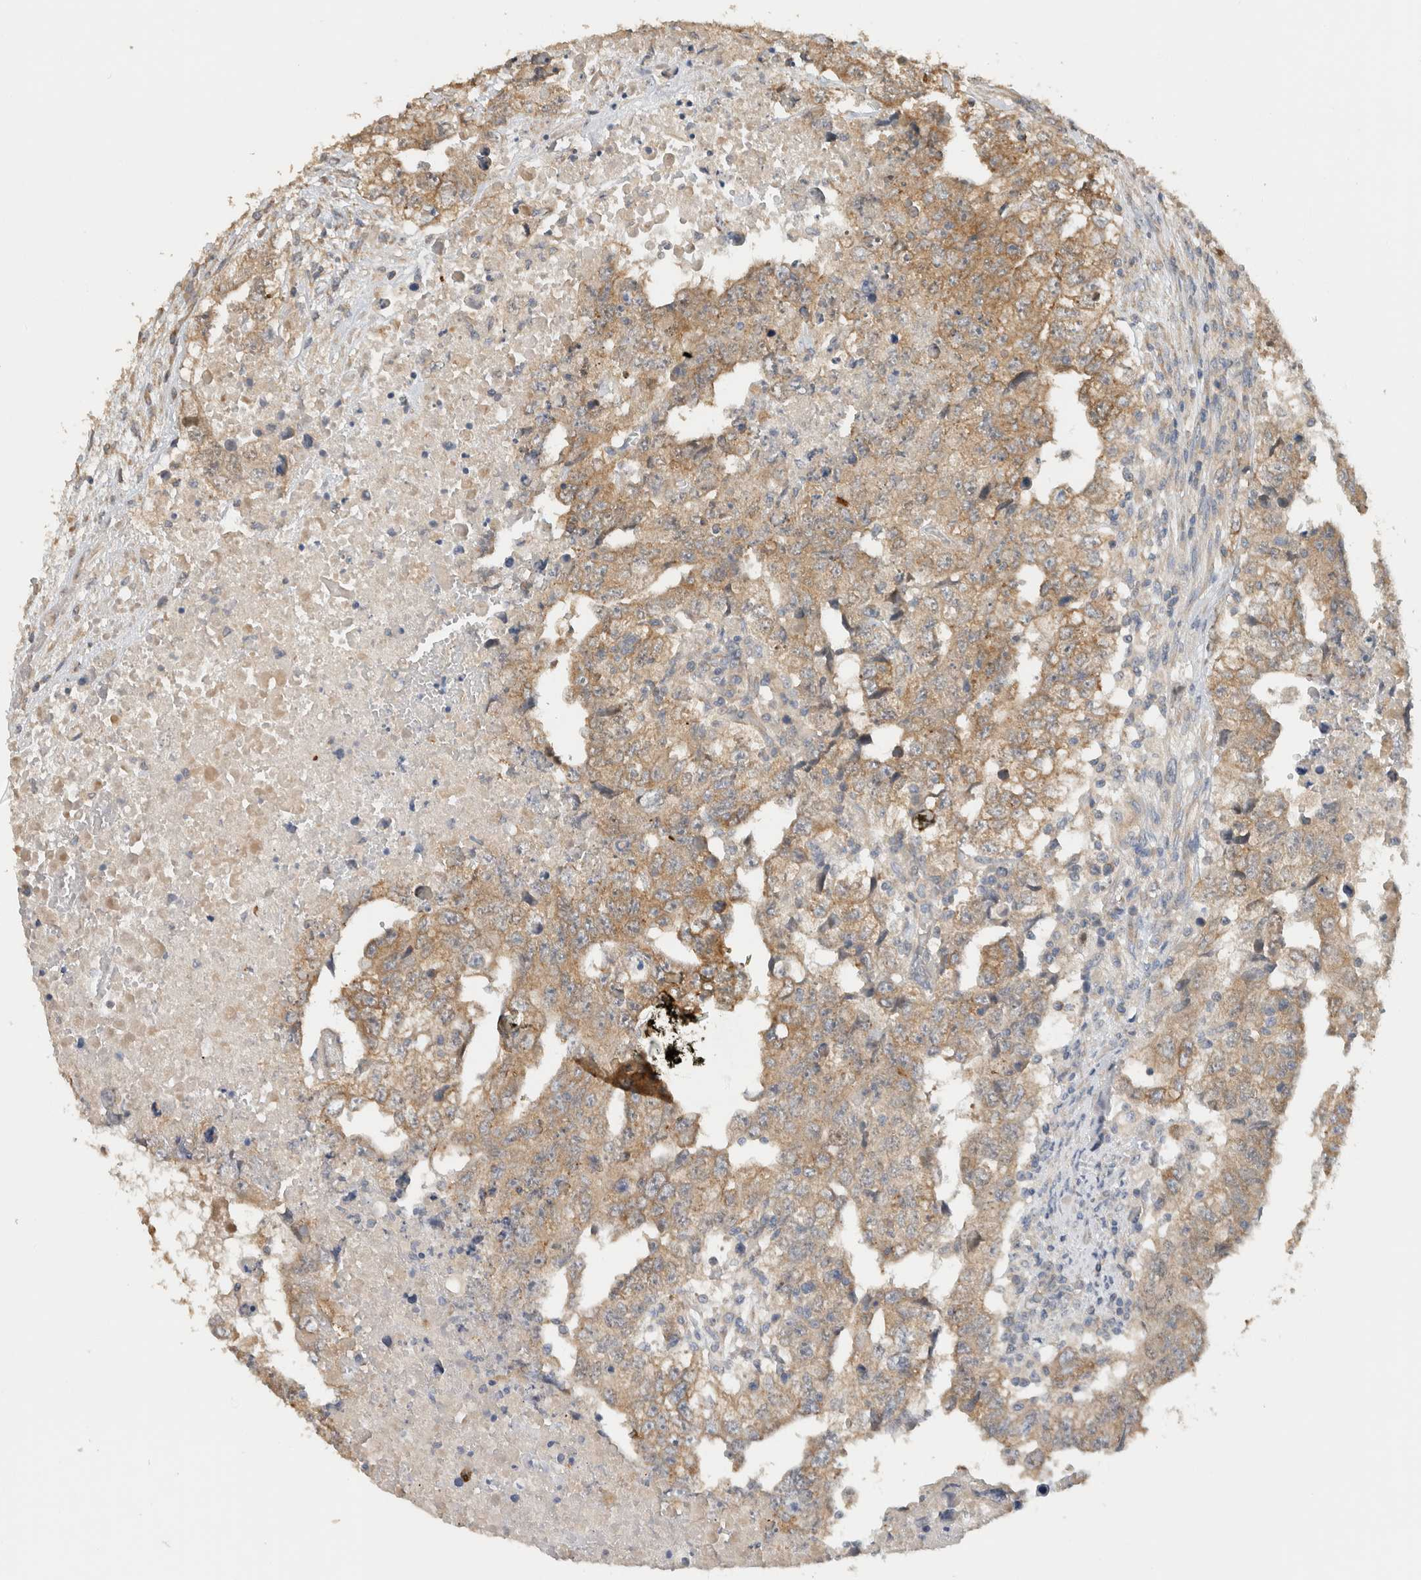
{"staining": {"intensity": "weak", "quantity": "25%-75%", "location": "cytoplasmic/membranous"}, "tissue": "testis cancer", "cell_type": "Tumor cells", "image_type": "cancer", "snomed": [{"axis": "morphology", "description": "Carcinoma, Embryonal, NOS"}, {"axis": "topography", "description": "Testis"}], "caption": "Human embryonal carcinoma (testis) stained with a protein marker exhibits weak staining in tumor cells.", "gene": "PUM1", "patient": {"sex": "male", "age": 36}}